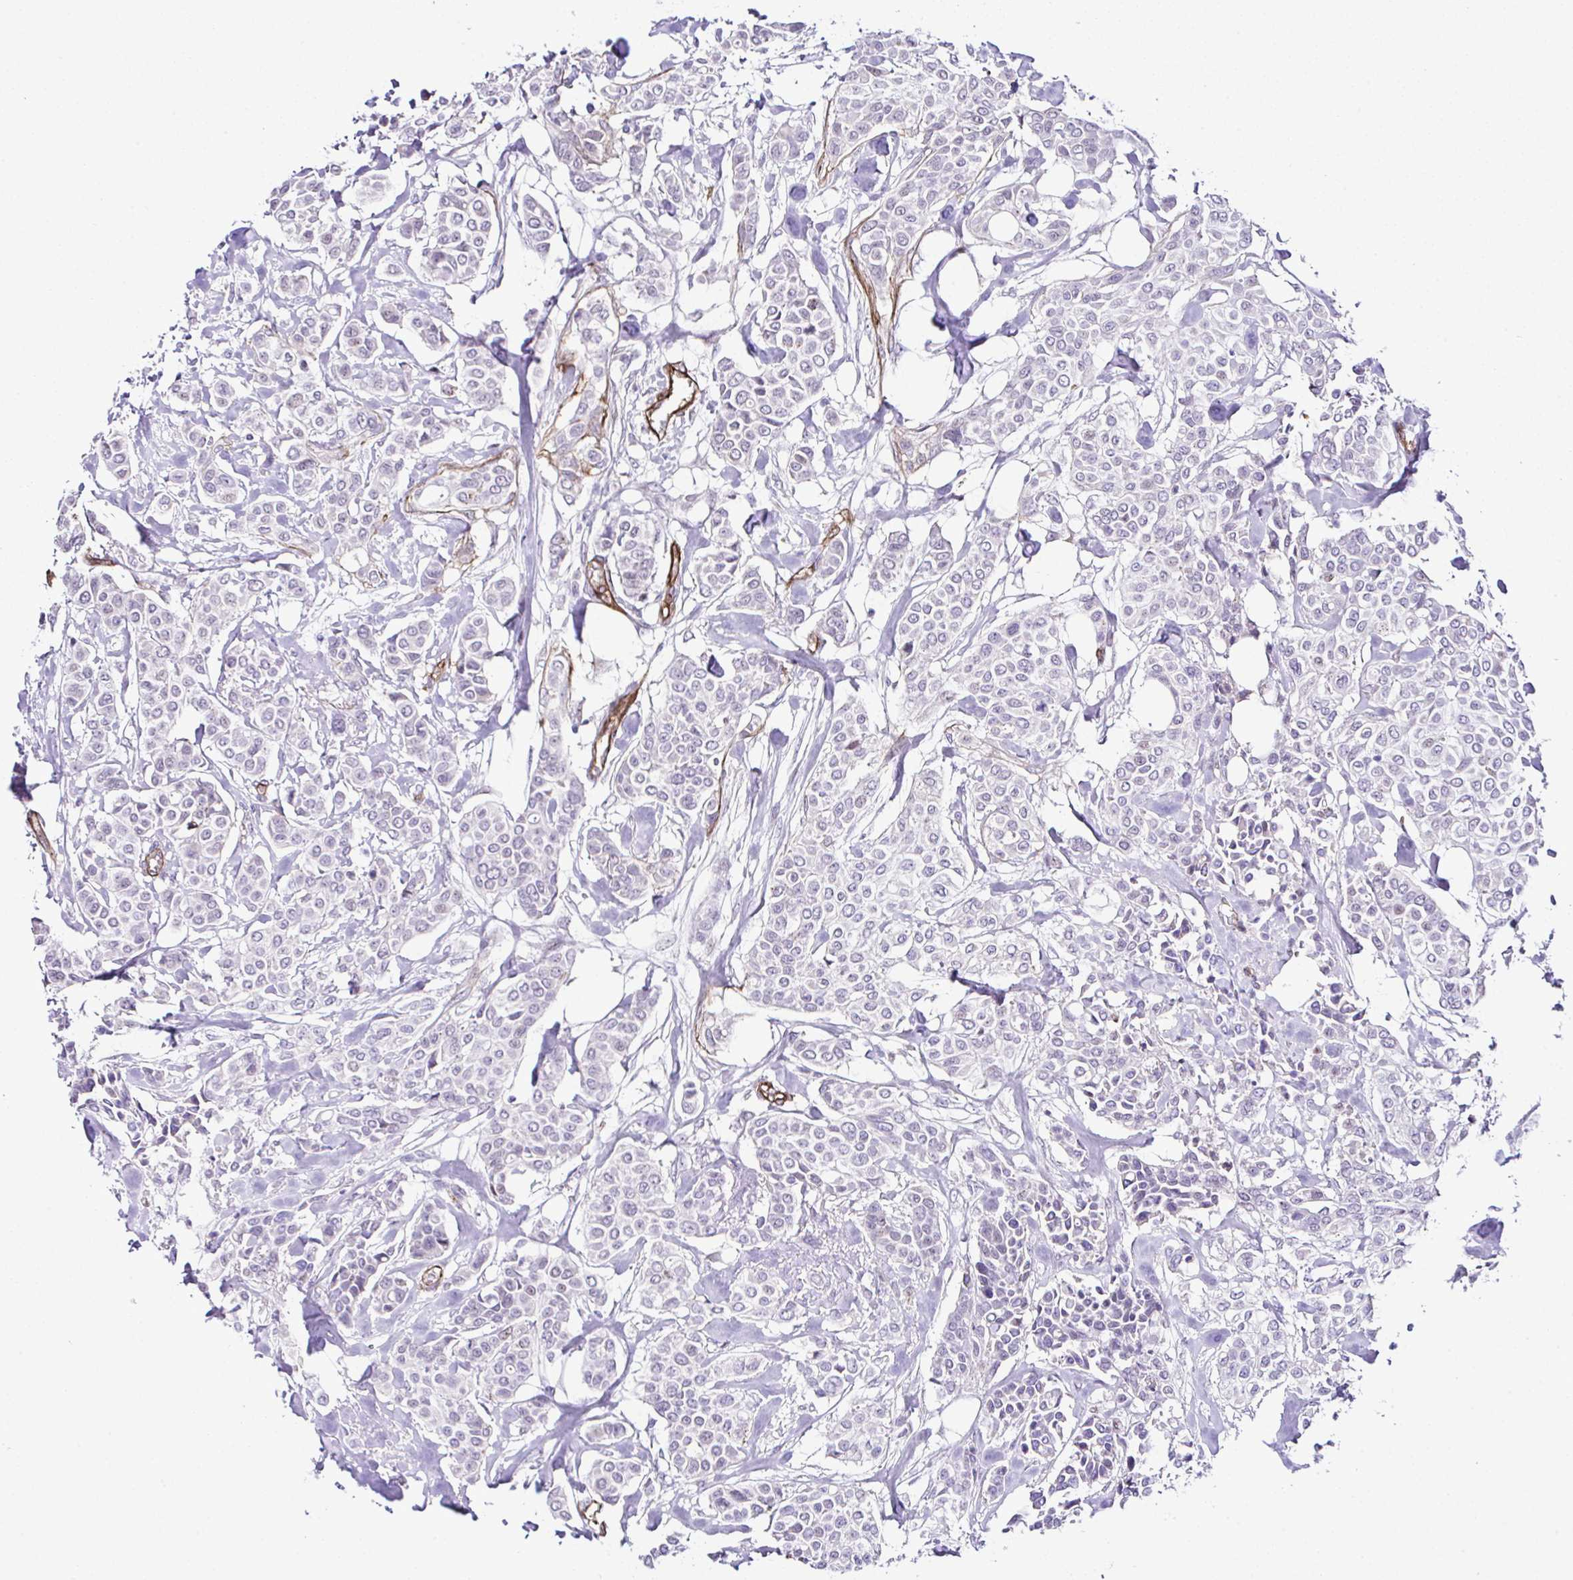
{"staining": {"intensity": "negative", "quantity": "none", "location": "none"}, "tissue": "breast cancer", "cell_type": "Tumor cells", "image_type": "cancer", "snomed": [{"axis": "morphology", "description": "Lobular carcinoma"}, {"axis": "topography", "description": "Breast"}], "caption": "IHC image of neoplastic tissue: breast cancer (lobular carcinoma) stained with DAB shows no significant protein positivity in tumor cells.", "gene": "FBXO34", "patient": {"sex": "female", "age": 51}}